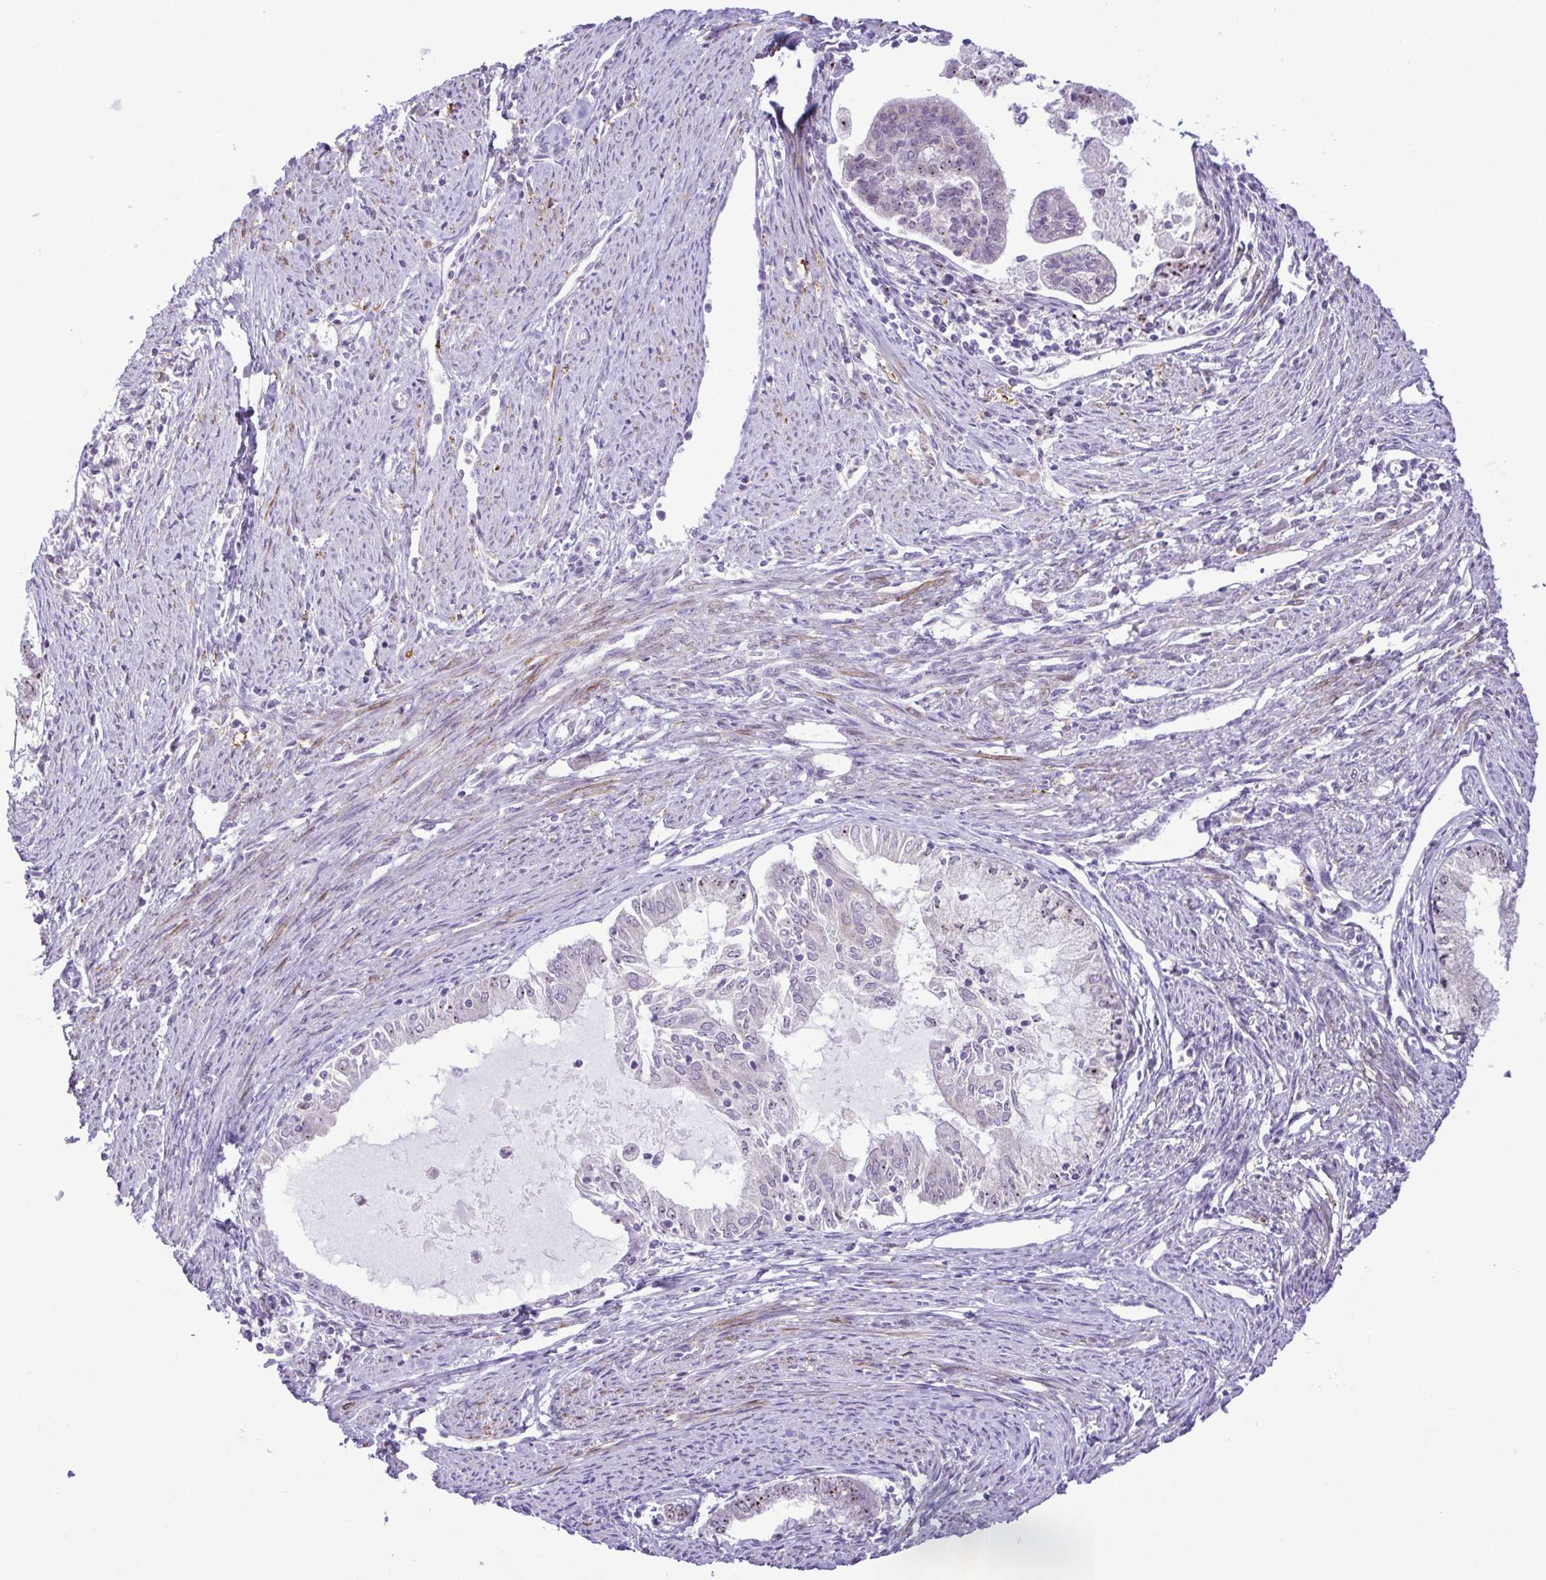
{"staining": {"intensity": "moderate", "quantity": "<25%", "location": "nuclear"}, "tissue": "endometrial cancer", "cell_type": "Tumor cells", "image_type": "cancer", "snomed": [{"axis": "morphology", "description": "Adenocarcinoma, NOS"}, {"axis": "topography", "description": "Endometrium"}], "caption": "Endometrial cancer (adenocarcinoma) stained with IHC shows moderate nuclear staining in about <25% of tumor cells.", "gene": "RSL24D1", "patient": {"sex": "female", "age": 79}}